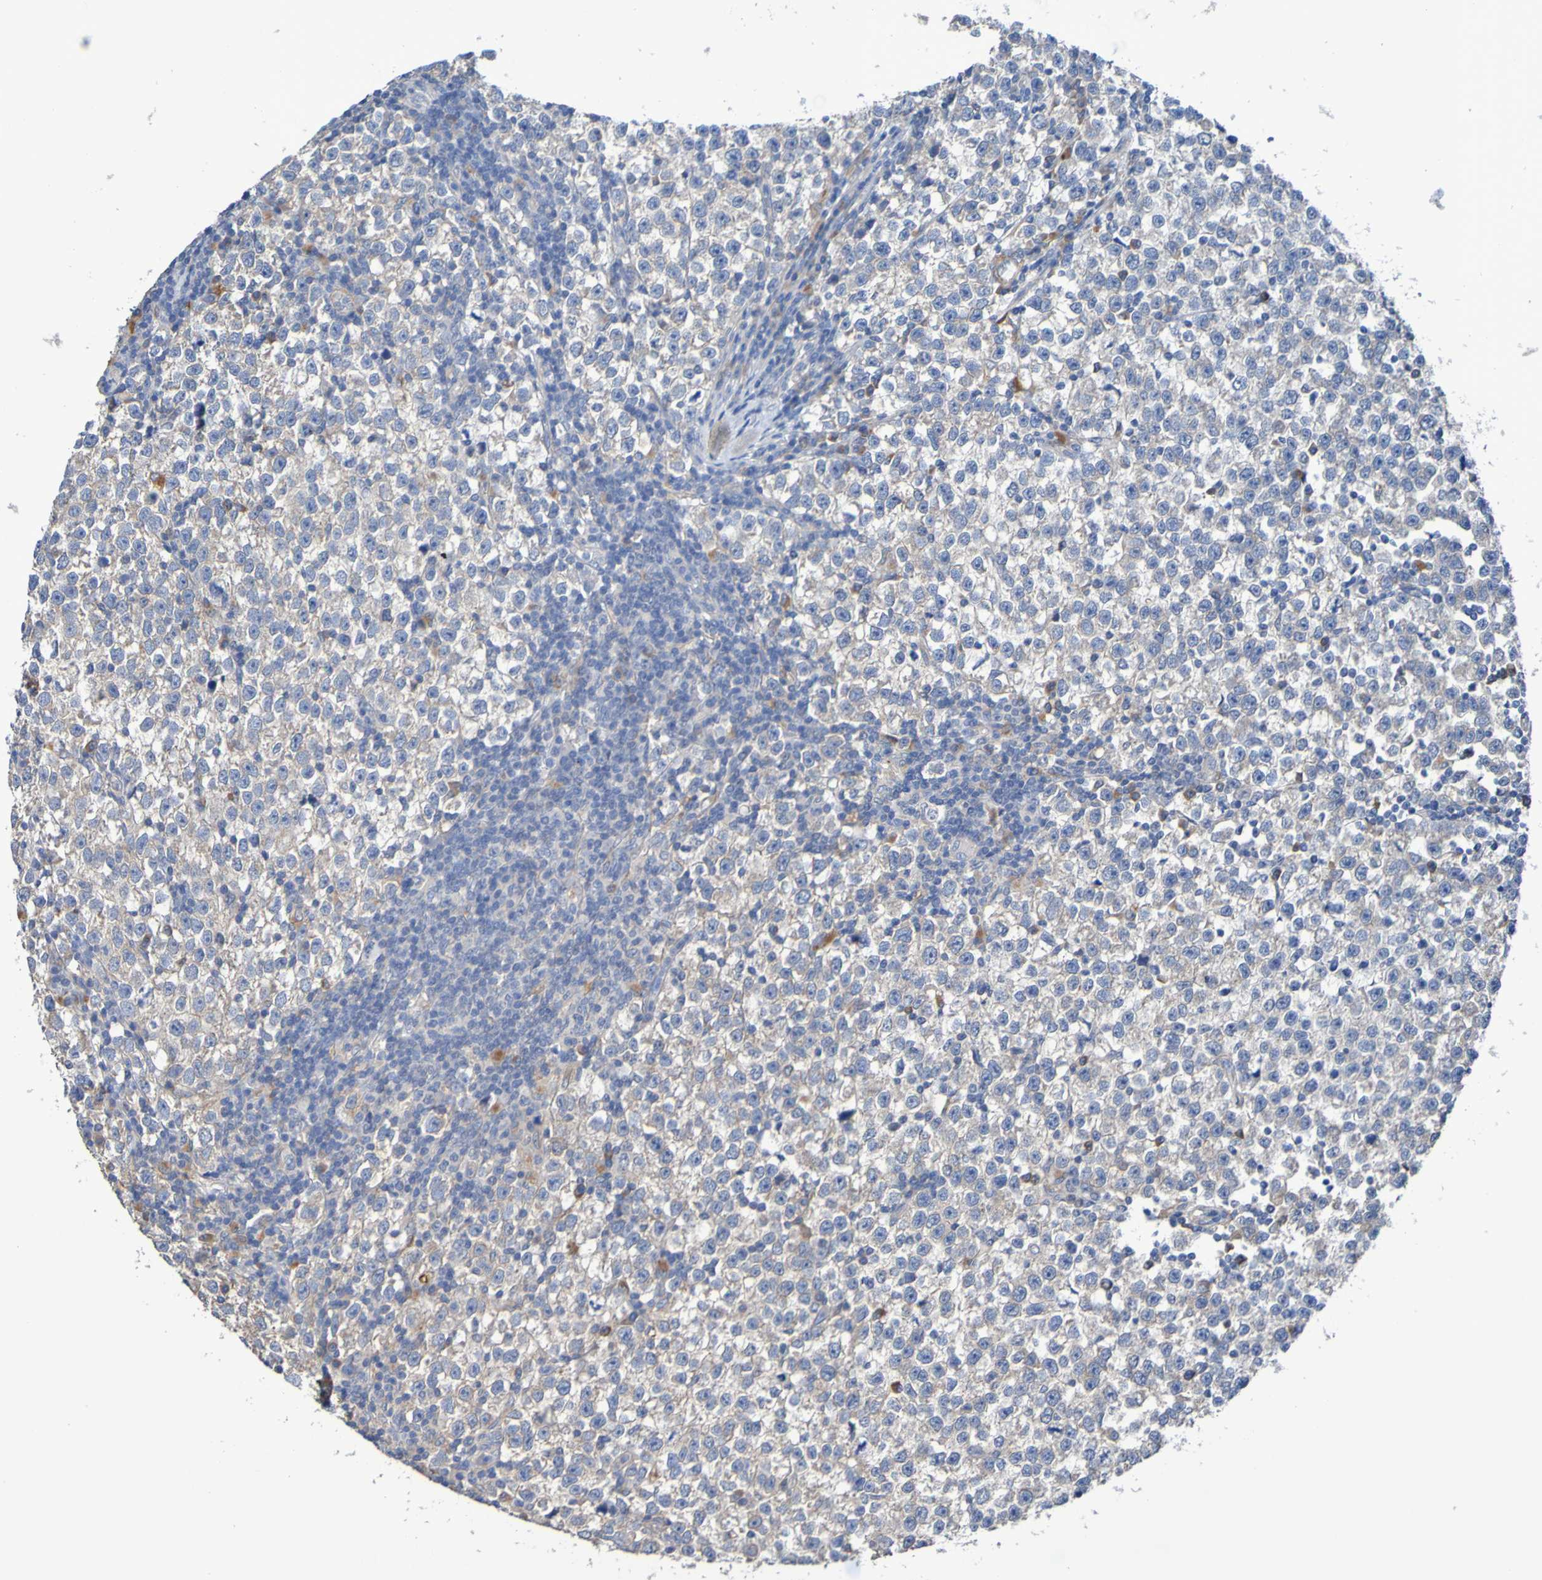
{"staining": {"intensity": "moderate", "quantity": "<25%", "location": "cytoplasmic/membranous"}, "tissue": "testis cancer", "cell_type": "Tumor cells", "image_type": "cancer", "snomed": [{"axis": "morphology", "description": "Seminoma, NOS"}, {"axis": "topography", "description": "Testis"}], "caption": "A high-resolution histopathology image shows immunohistochemistry (IHC) staining of testis cancer, which exhibits moderate cytoplasmic/membranous staining in about <25% of tumor cells. (DAB (3,3'-diaminobenzidine) = brown stain, brightfield microscopy at high magnification).", "gene": "SRPRB", "patient": {"sex": "male", "age": 43}}